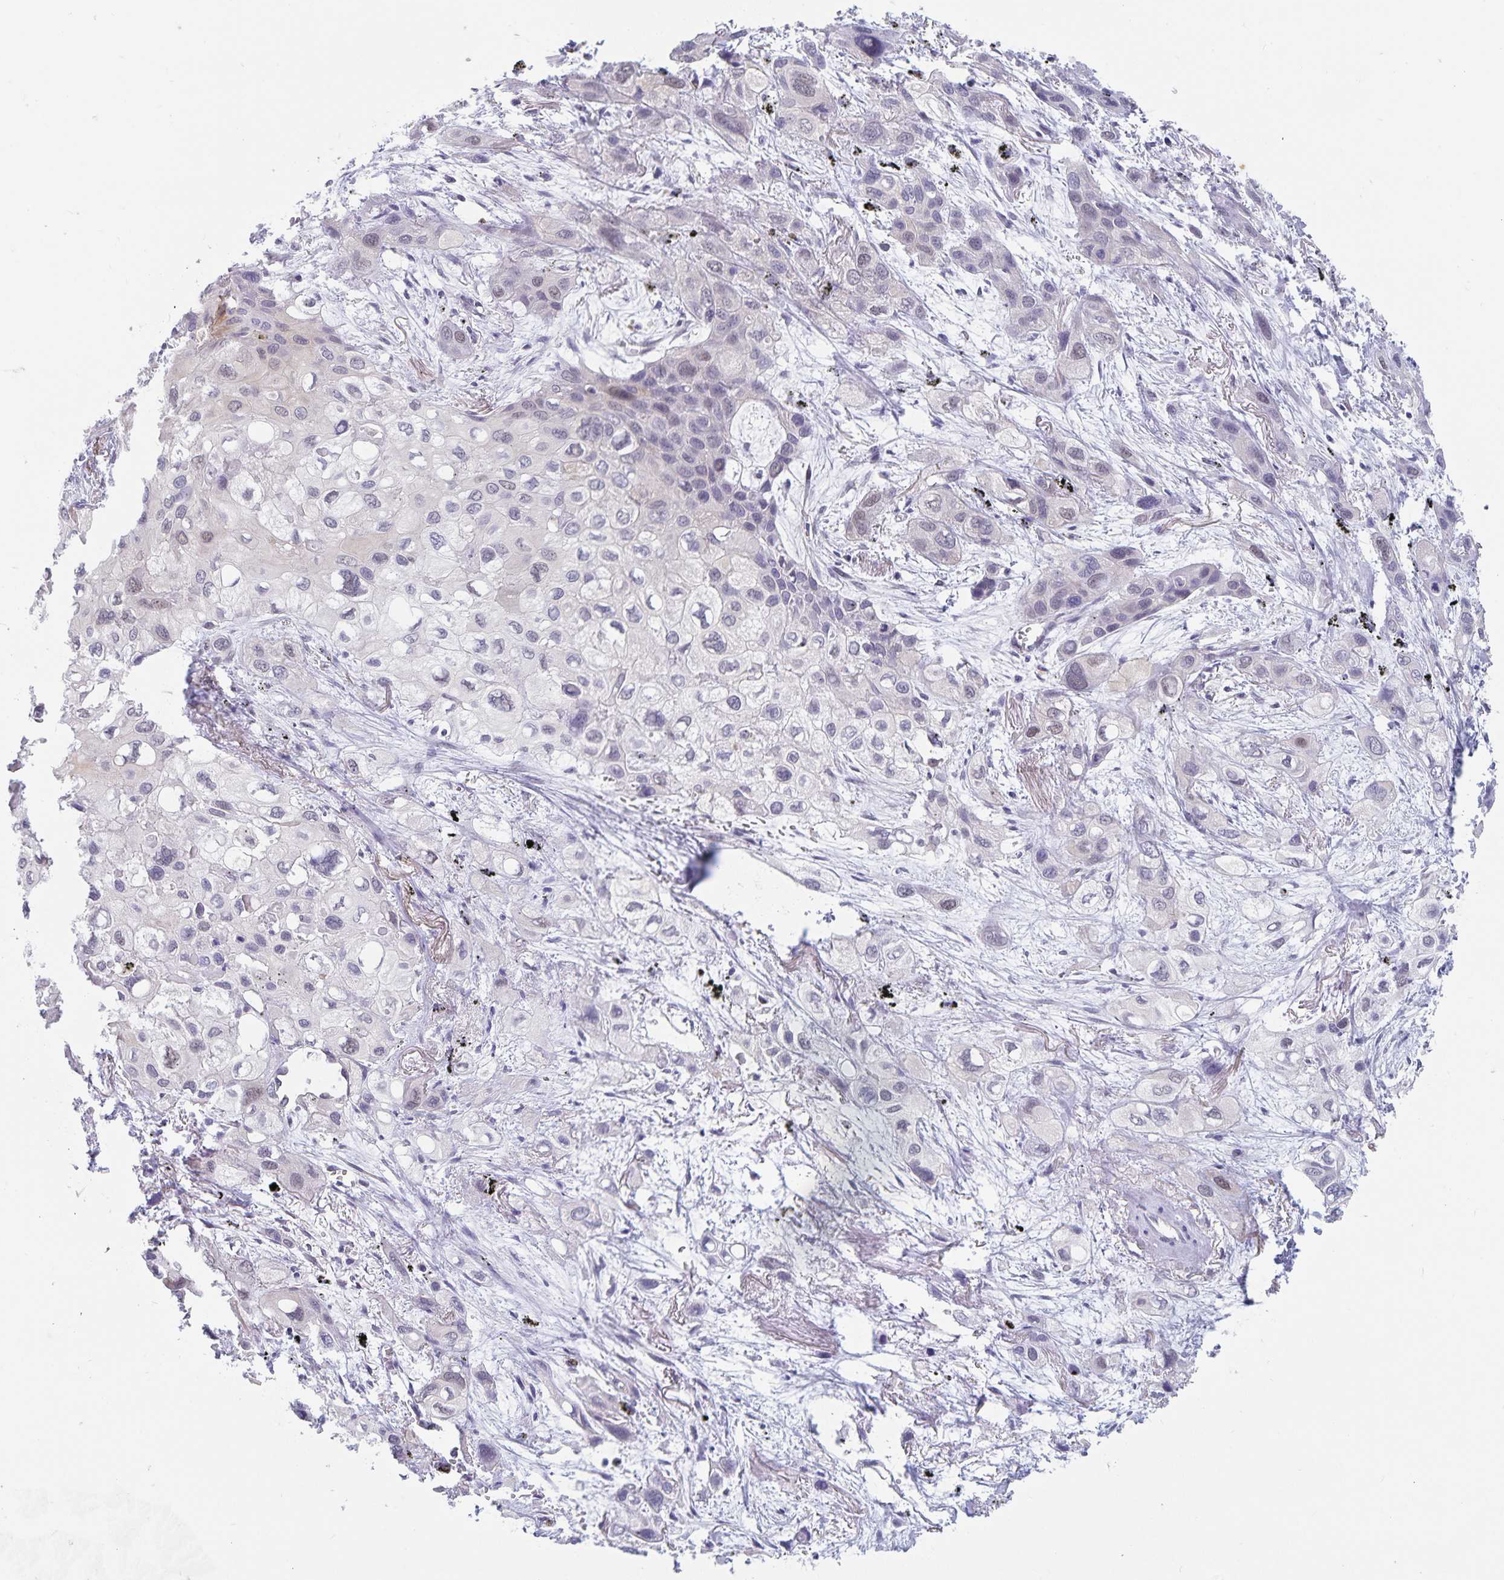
{"staining": {"intensity": "moderate", "quantity": "<25%", "location": "cytoplasmic/membranous,nuclear"}, "tissue": "lung cancer", "cell_type": "Tumor cells", "image_type": "cancer", "snomed": [{"axis": "morphology", "description": "Squamous cell carcinoma, NOS"}, {"axis": "morphology", "description": "Squamous cell carcinoma, metastatic, NOS"}, {"axis": "topography", "description": "Lung"}], "caption": "A high-resolution micrograph shows immunohistochemistry (IHC) staining of lung cancer, which displays moderate cytoplasmic/membranous and nuclear expression in about <25% of tumor cells.", "gene": "BAG6", "patient": {"sex": "male", "age": 59}}